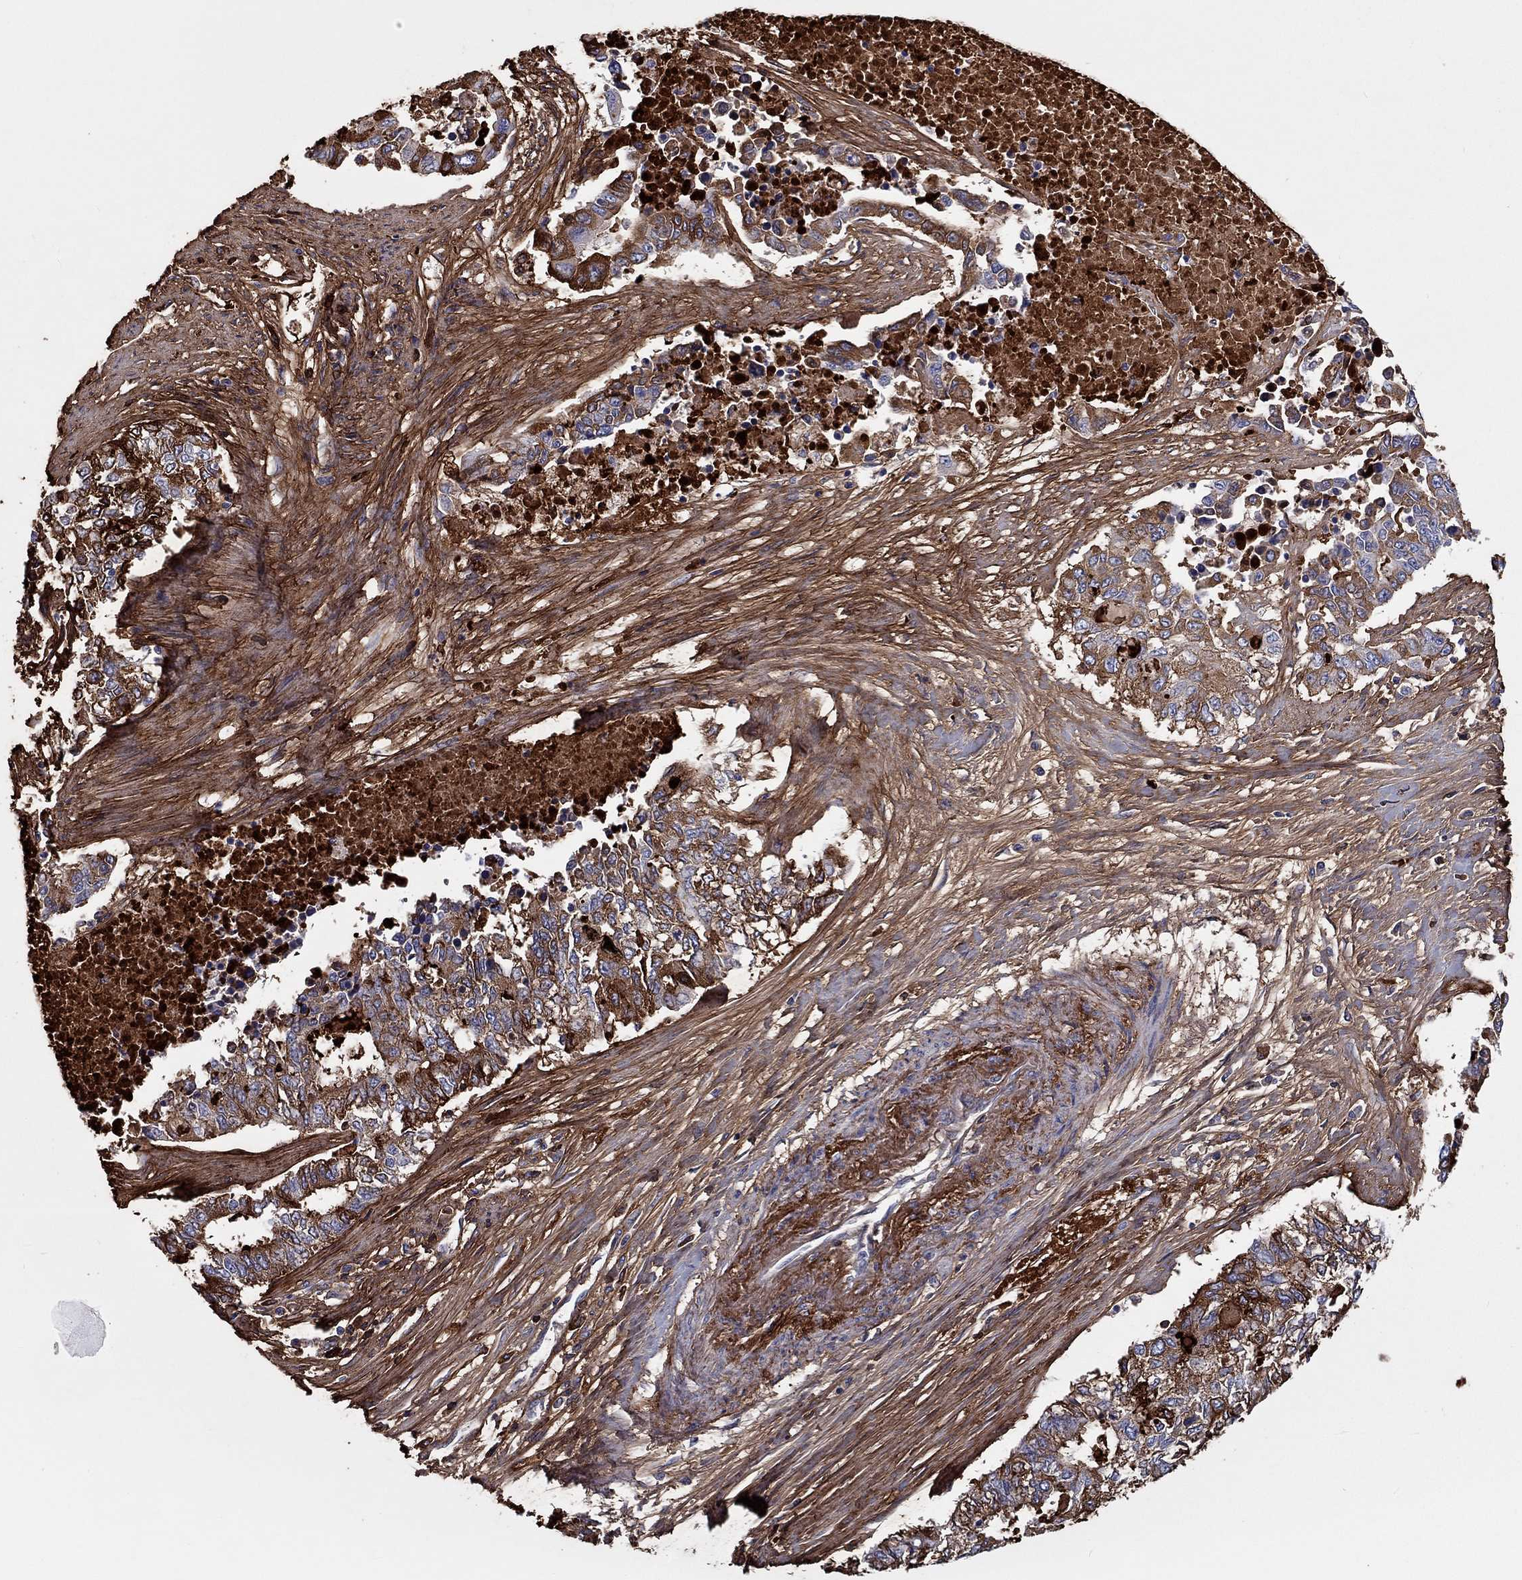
{"staining": {"intensity": "strong", "quantity": "<25%", "location": "cytoplasmic/membranous"}, "tissue": "endometrial cancer", "cell_type": "Tumor cells", "image_type": "cancer", "snomed": [{"axis": "morphology", "description": "Adenocarcinoma, NOS"}, {"axis": "topography", "description": "Uterus"}], "caption": "The photomicrograph shows immunohistochemical staining of endometrial cancer (adenocarcinoma). There is strong cytoplasmic/membranous expression is appreciated in approximately <25% of tumor cells. (DAB = brown stain, brightfield microscopy at high magnification).", "gene": "TGFBI", "patient": {"sex": "female", "age": 59}}